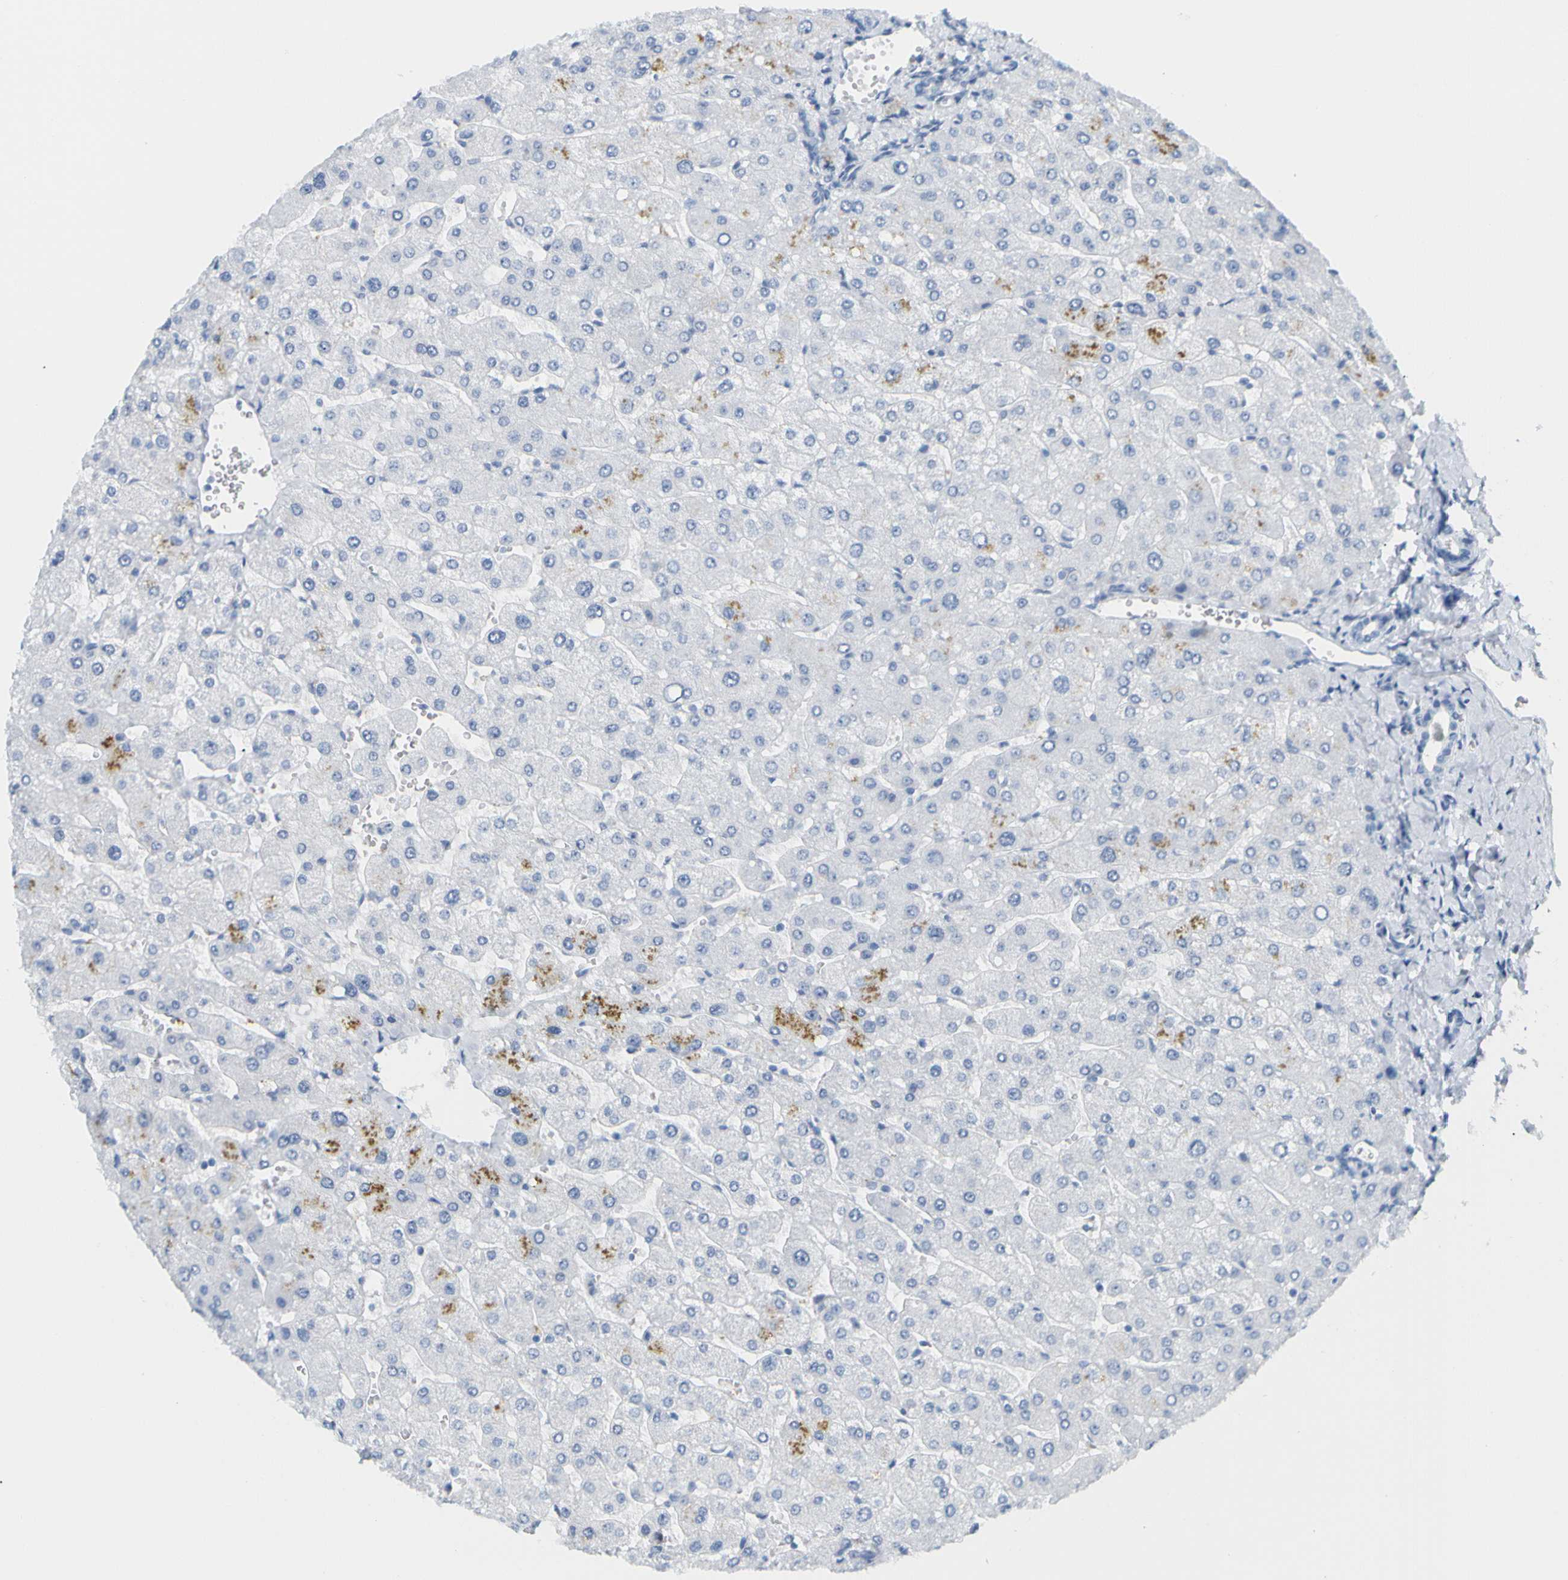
{"staining": {"intensity": "negative", "quantity": "none", "location": "none"}, "tissue": "liver", "cell_type": "Cholangiocytes", "image_type": "normal", "snomed": [{"axis": "morphology", "description": "Normal tissue, NOS"}, {"axis": "topography", "description": "Liver"}], "caption": "The histopathology image exhibits no significant positivity in cholangiocytes of liver. (DAB (3,3'-diaminobenzidine) immunohistochemistry with hematoxylin counter stain).", "gene": "OPN1SW", "patient": {"sex": "male", "age": 55}}